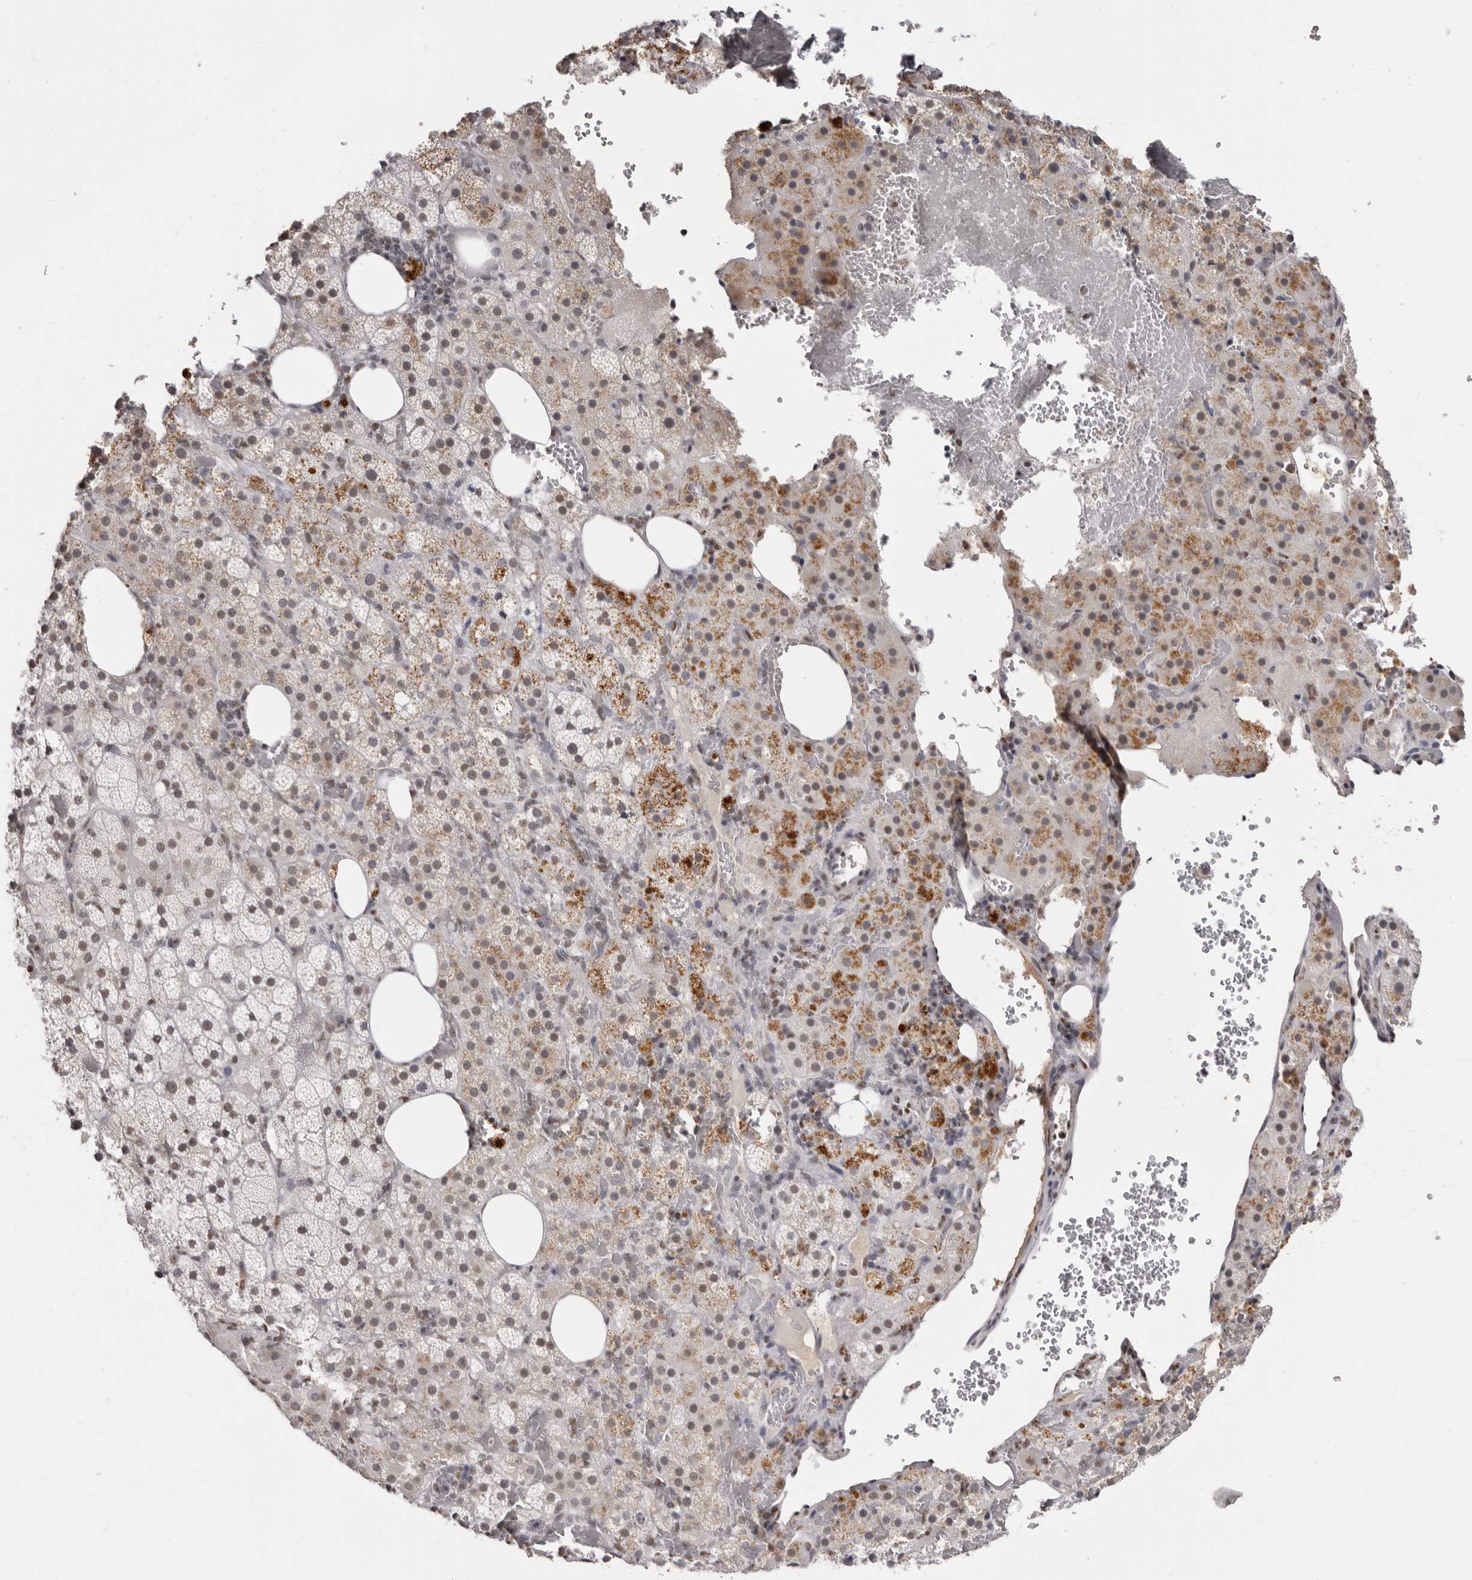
{"staining": {"intensity": "weak", "quantity": ">75%", "location": "nuclear"}, "tissue": "adrenal gland", "cell_type": "Glandular cells", "image_type": "normal", "snomed": [{"axis": "morphology", "description": "Normal tissue, NOS"}, {"axis": "topography", "description": "Adrenal gland"}], "caption": "An image of adrenal gland stained for a protein demonstrates weak nuclear brown staining in glandular cells. (brown staining indicates protein expression, while blue staining denotes nuclei).", "gene": "SCAF4", "patient": {"sex": "female", "age": 59}}